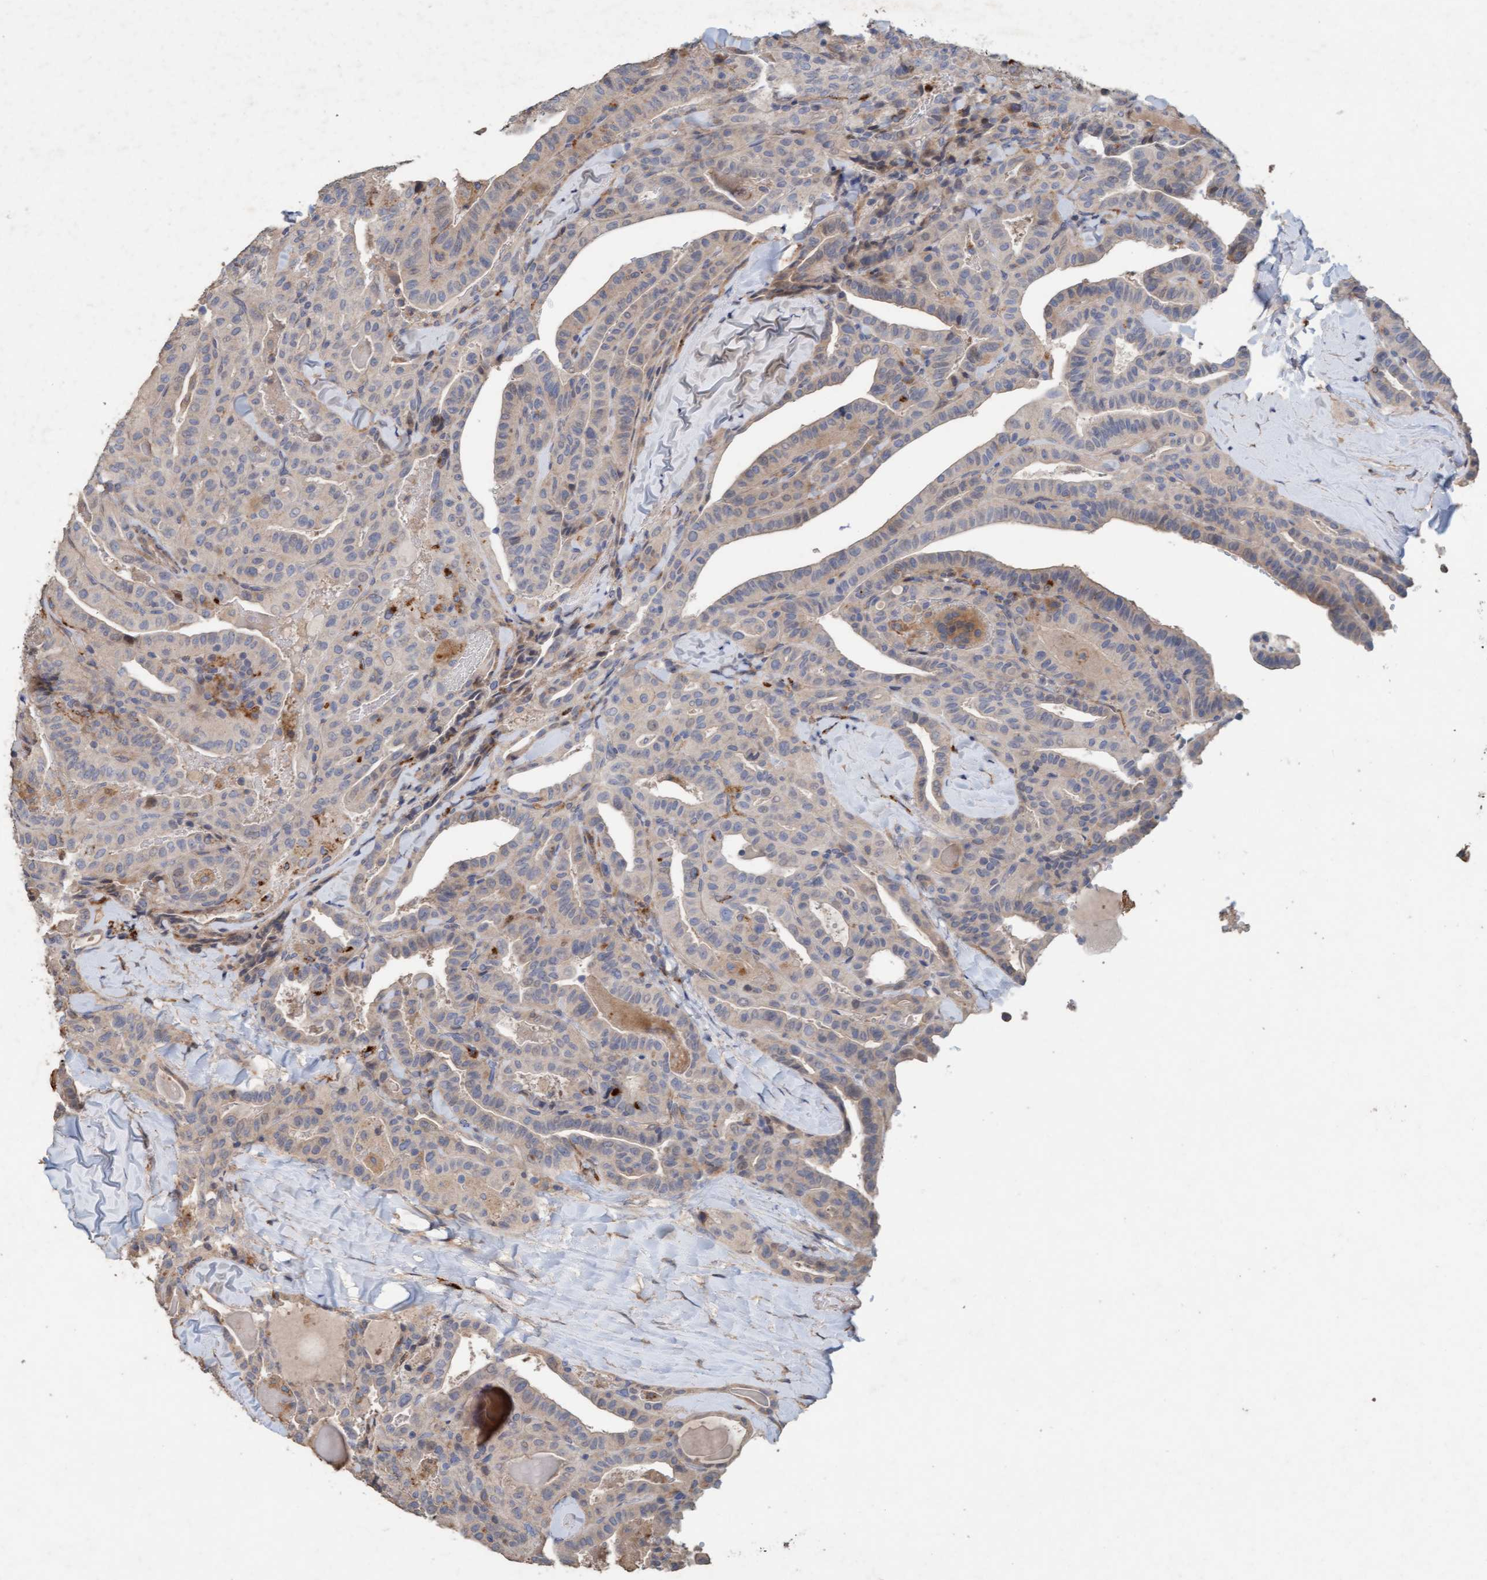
{"staining": {"intensity": "weak", "quantity": "25%-75%", "location": "cytoplasmic/membranous"}, "tissue": "thyroid cancer", "cell_type": "Tumor cells", "image_type": "cancer", "snomed": [{"axis": "morphology", "description": "Papillary adenocarcinoma, NOS"}, {"axis": "topography", "description": "Thyroid gland"}], "caption": "Thyroid cancer (papillary adenocarcinoma) stained for a protein (brown) shows weak cytoplasmic/membranous positive staining in approximately 25%-75% of tumor cells.", "gene": "LONRF1", "patient": {"sex": "male", "age": 77}}